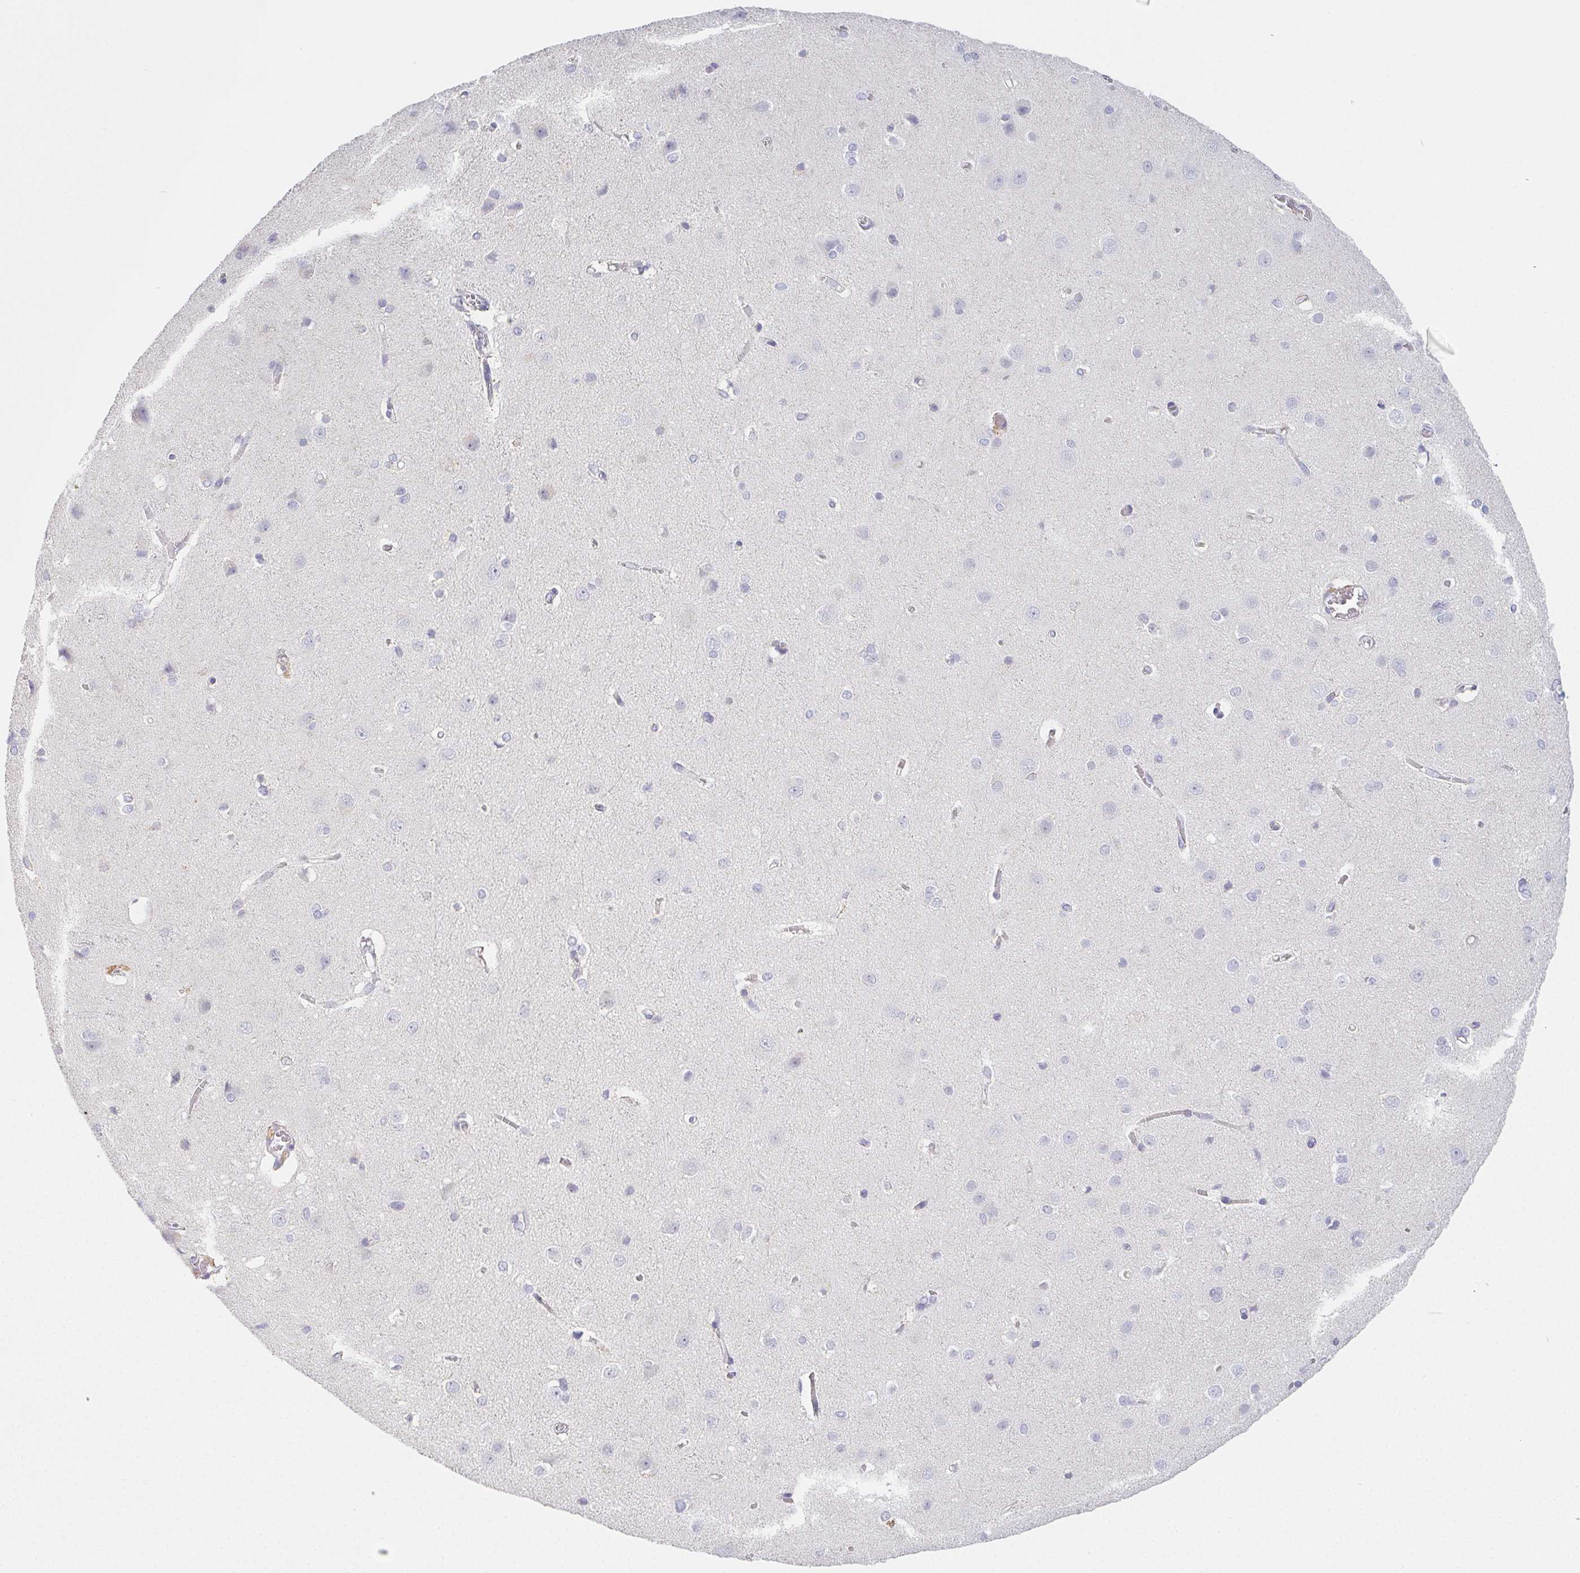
{"staining": {"intensity": "negative", "quantity": "none", "location": "none"}, "tissue": "cerebral cortex", "cell_type": "Endothelial cells", "image_type": "normal", "snomed": [{"axis": "morphology", "description": "Normal tissue, NOS"}, {"axis": "topography", "description": "Cerebral cortex"}], "caption": "A photomicrograph of cerebral cortex stained for a protein demonstrates no brown staining in endothelial cells. (DAB immunohistochemistry (IHC) with hematoxylin counter stain).", "gene": "GLIPR1L1", "patient": {"sex": "male", "age": 37}}